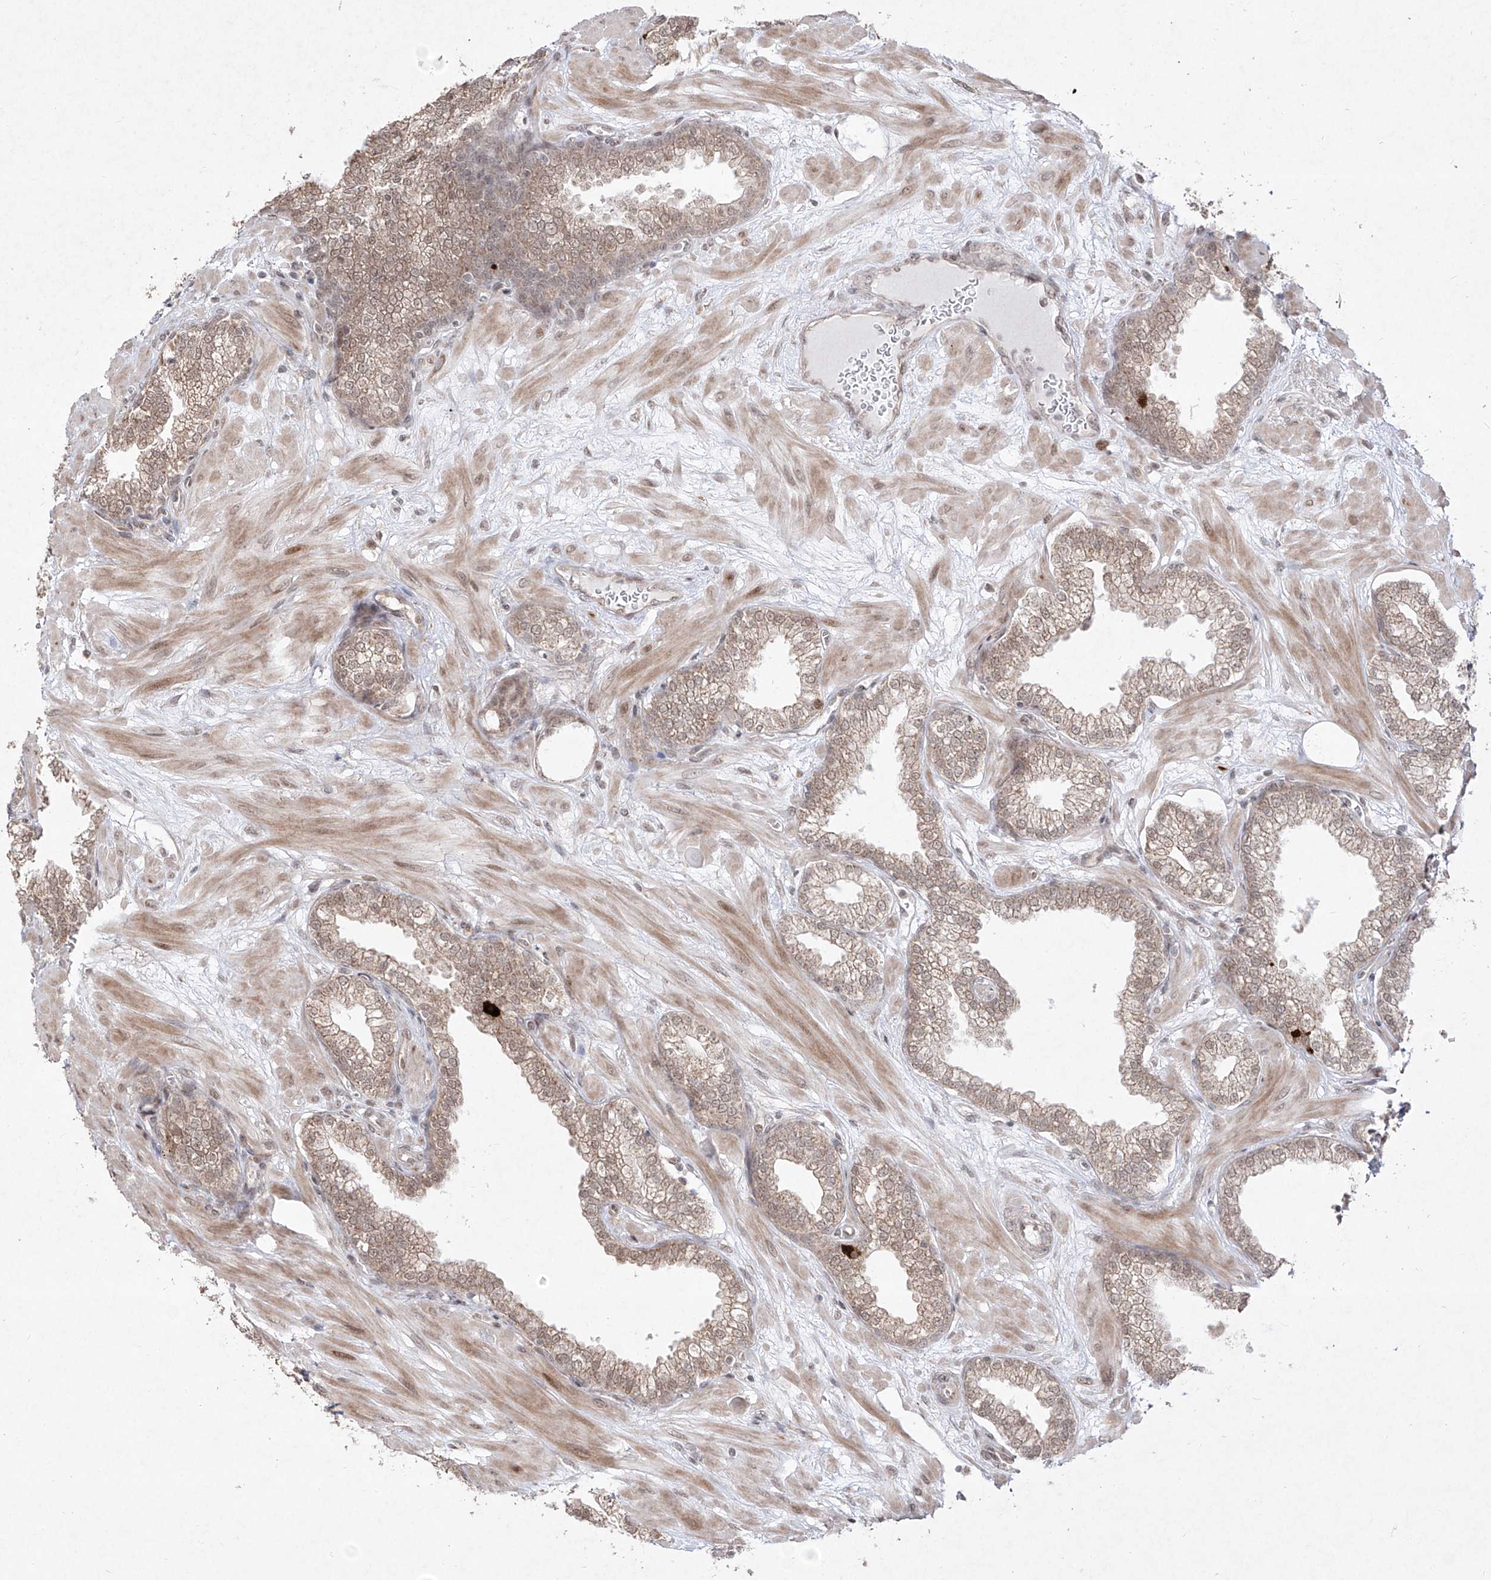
{"staining": {"intensity": "weak", "quantity": ">75%", "location": "cytoplasmic/membranous,nuclear"}, "tissue": "prostate", "cell_type": "Glandular cells", "image_type": "normal", "snomed": [{"axis": "morphology", "description": "Normal tissue, NOS"}, {"axis": "morphology", "description": "Urothelial carcinoma, Low grade"}, {"axis": "topography", "description": "Urinary bladder"}, {"axis": "topography", "description": "Prostate"}], "caption": "The histopathology image reveals staining of benign prostate, revealing weak cytoplasmic/membranous,nuclear protein staining (brown color) within glandular cells.", "gene": "SNRNP27", "patient": {"sex": "male", "age": 60}}